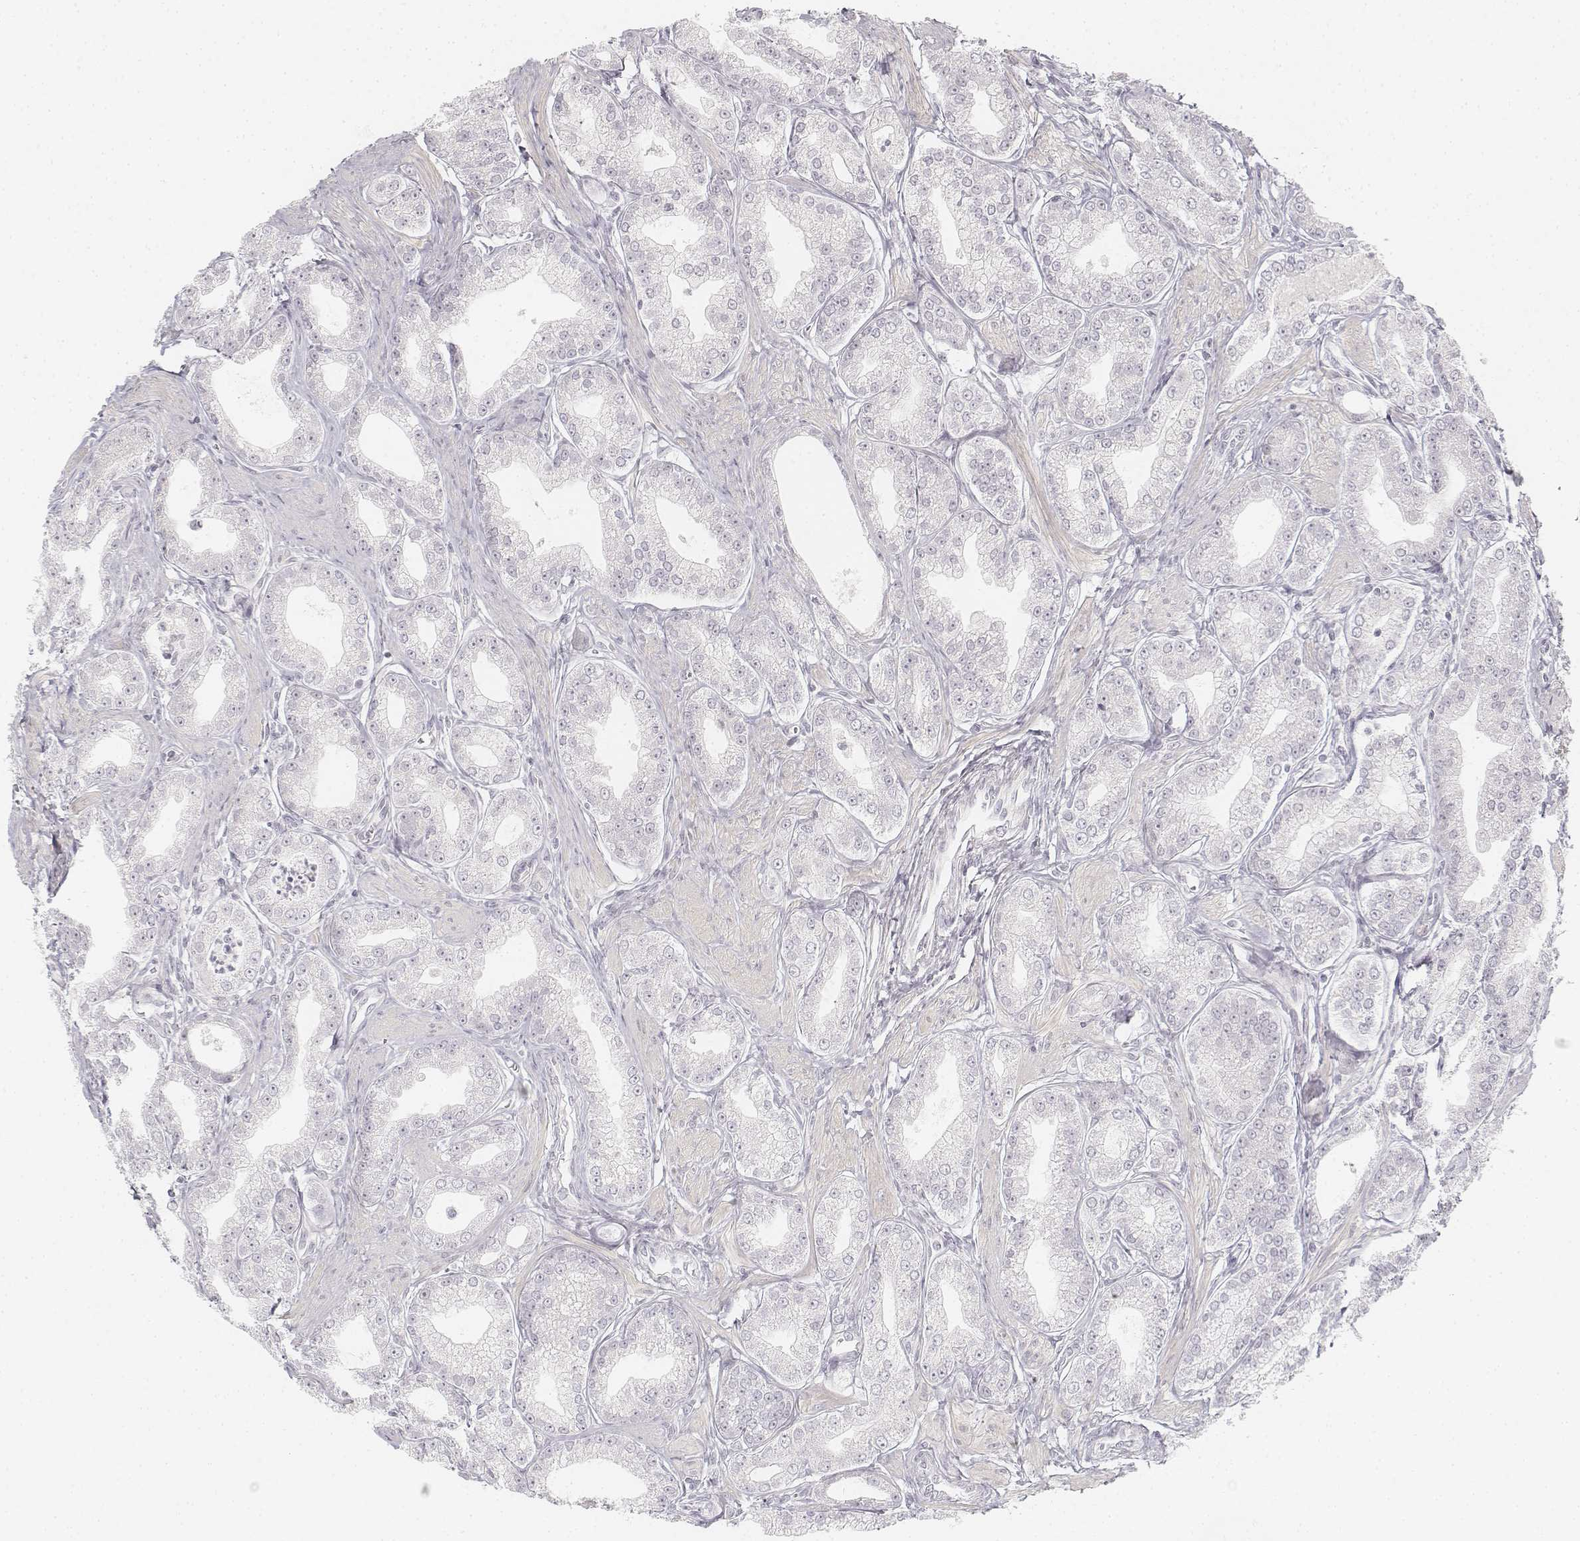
{"staining": {"intensity": "negative", "quantity": "none", "location": "none"}, "tissue": "prostate cancer", "cell_type": "Tumor cells", "image_type": "cancer", "snomed": [{"axis": "morphology", "description": "Adenocarcinoma, NOS"}, {"axis": "topography", "description": "Prostate"}], "caption": "This is an IHC histopathology image of prostate adenocarcinoma. There is no staining in tumor cells.", "gene": "KRT25", "patient": {"sex": "male", "age": 71}}